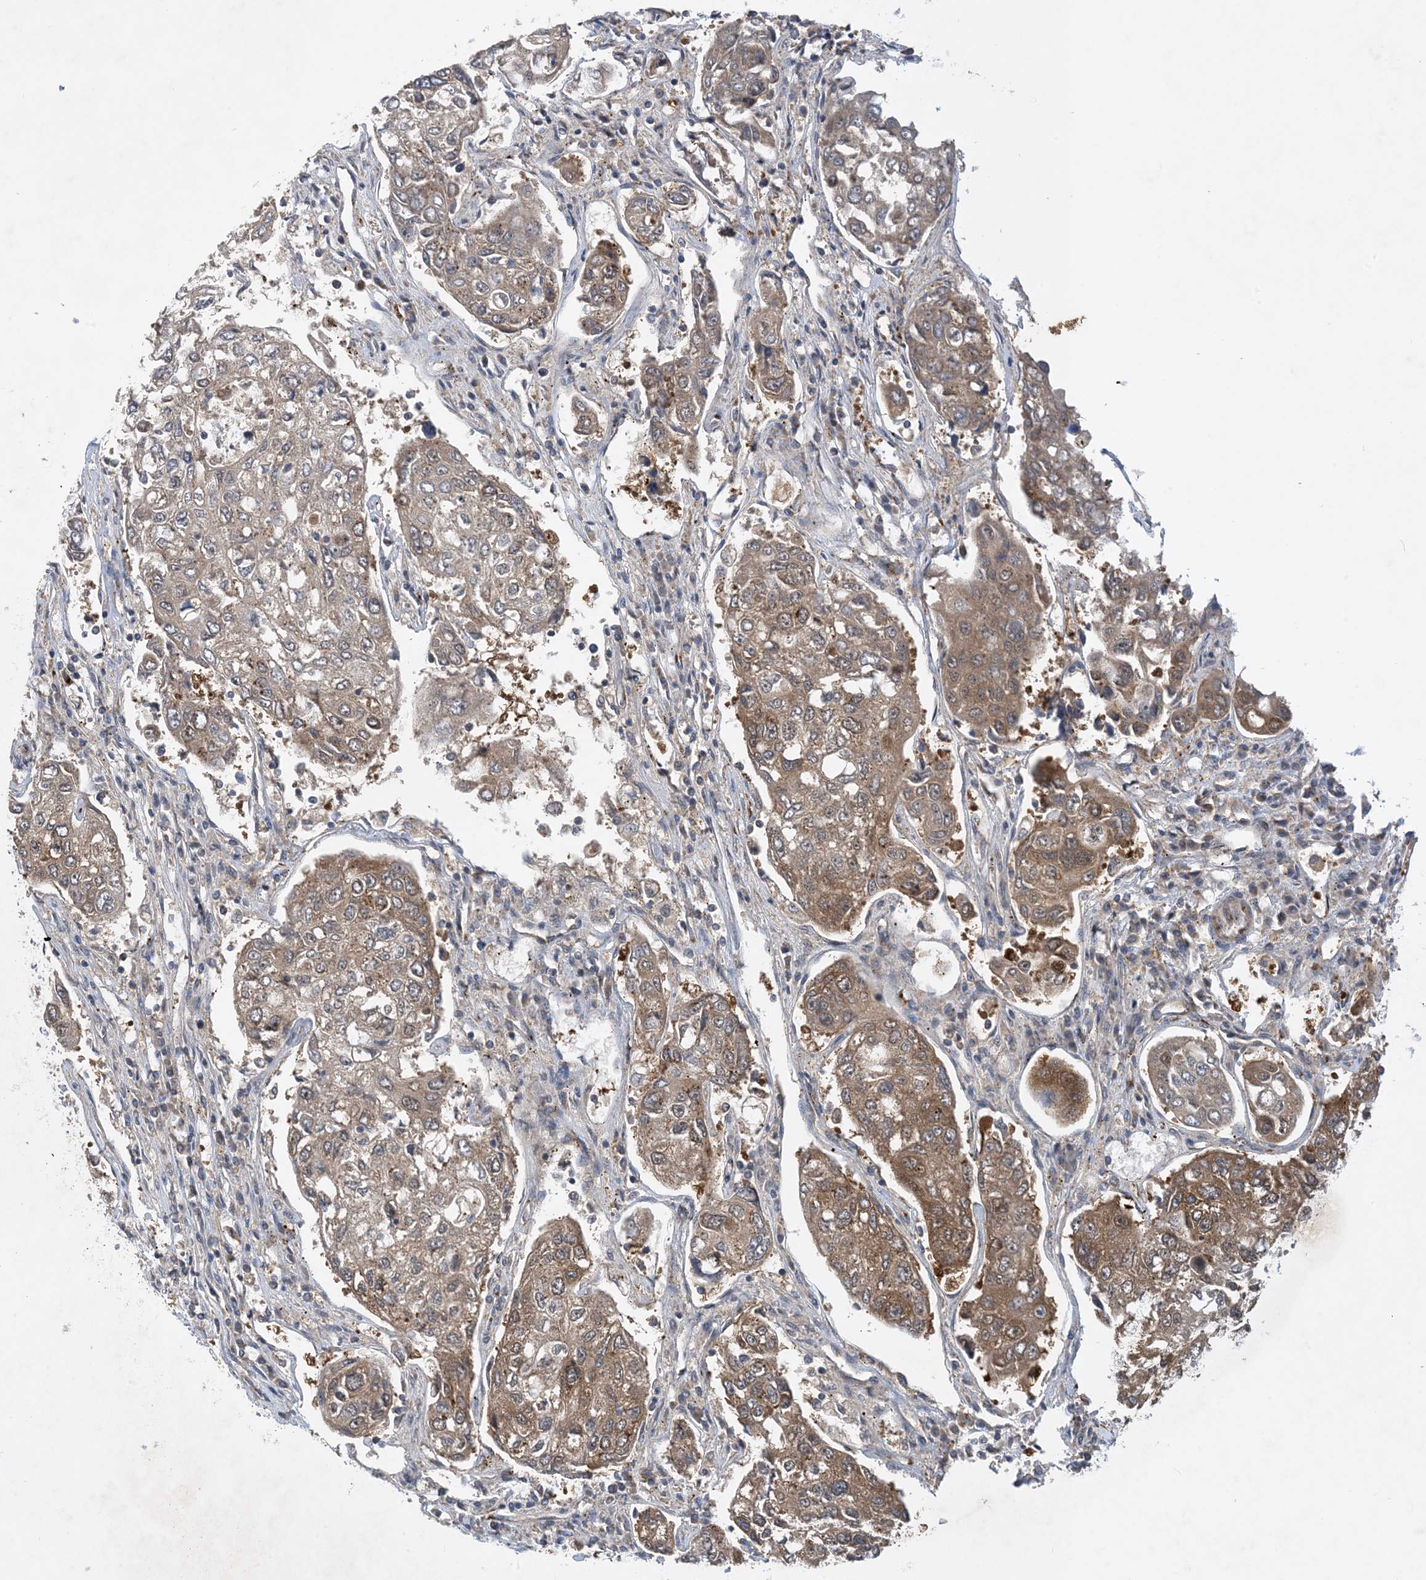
{"staining": {"intensity": "moderate", "quantity": ">75%", "location": "cytoplasmic/membranous"}, "tissue": "urothelial cancer", "cell_type": "Tumor cells", "image_type": "cancer", "snomed": [{"axis": "morphology", "description": "Urothelial carcinoma, High grade"}, {"axis": "topography", "description": "Lymph node"}, {"axis": "topography", "description": "Urinary bladder"}], "caption": "Immunohistochemistry micrograph of neoplastic tissue: human urothelial cancer stained using immunohistochemistry demonstrates medium levels of moderate protein expression localized specifically in the cytoplasmic/membranous of tumor cells, appearing as a cytoplasmic/membranous brown color.", "gene": "TINAG", "patient": {"sex": "male", "age": 51}}